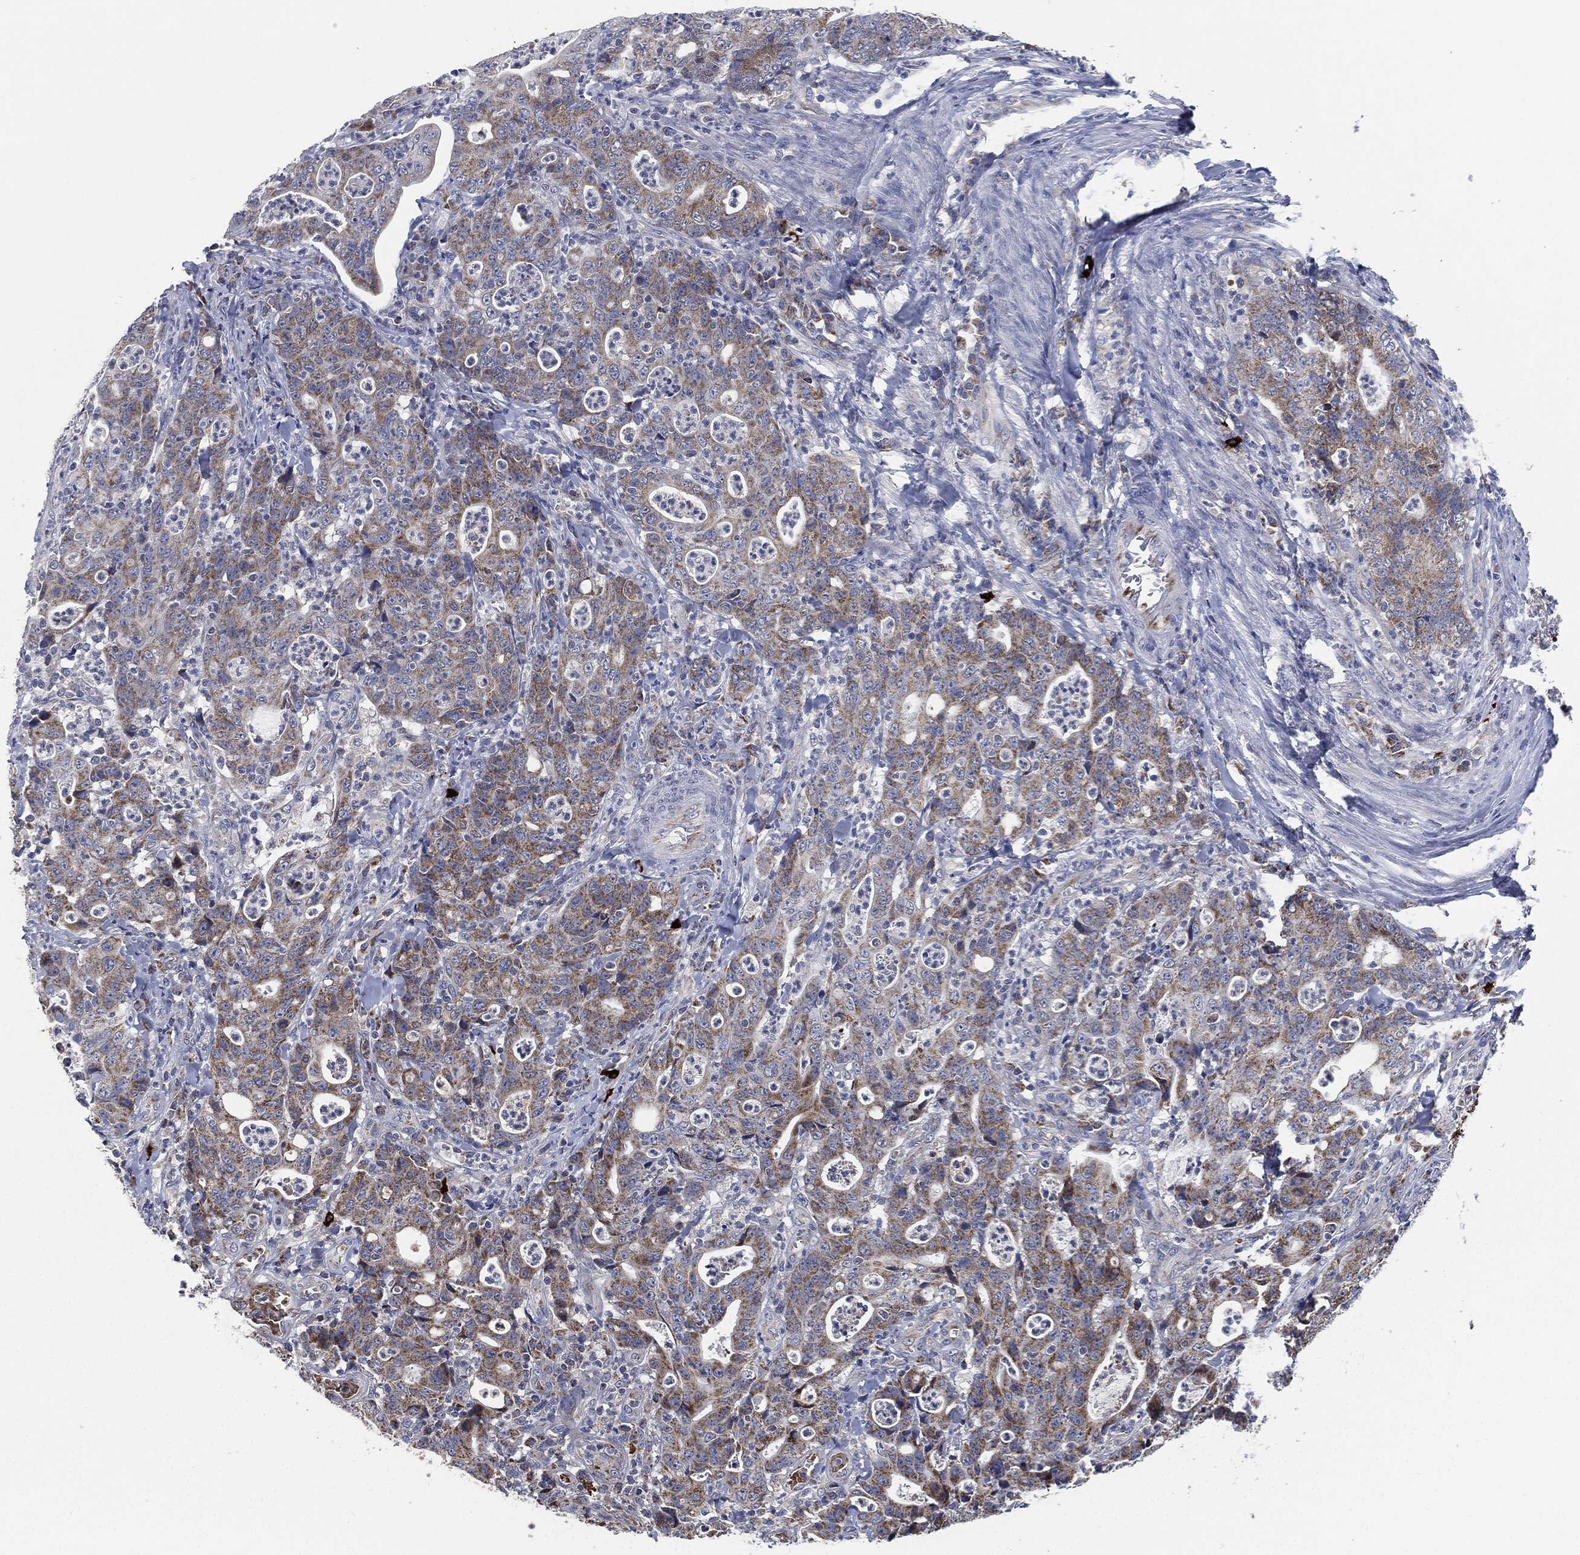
{"staining": {"intensity": "moderate", "quantity": "25%-75%", "location": "cytoplasmic/membranous"}, "tissue": "colorectal cancer", "cell_type": "Tumor cells", "image_type": "cancer", "snomed": [{"axis": "morphology", "description": "Adenocarcinoma, NOS"}, {"axis": "topography", "description": "Colon"}], "caption": "This photomicrograph exhibits immunohistochemistry (IHC) staining of human colorectal adenocarcinoma, with medium moderate cytoplasmic/membranous staining in approximately 25%-75% of tumor cells.", "gene": "SIGLEC9", "patient": {"sex": "male", "age": 70}}